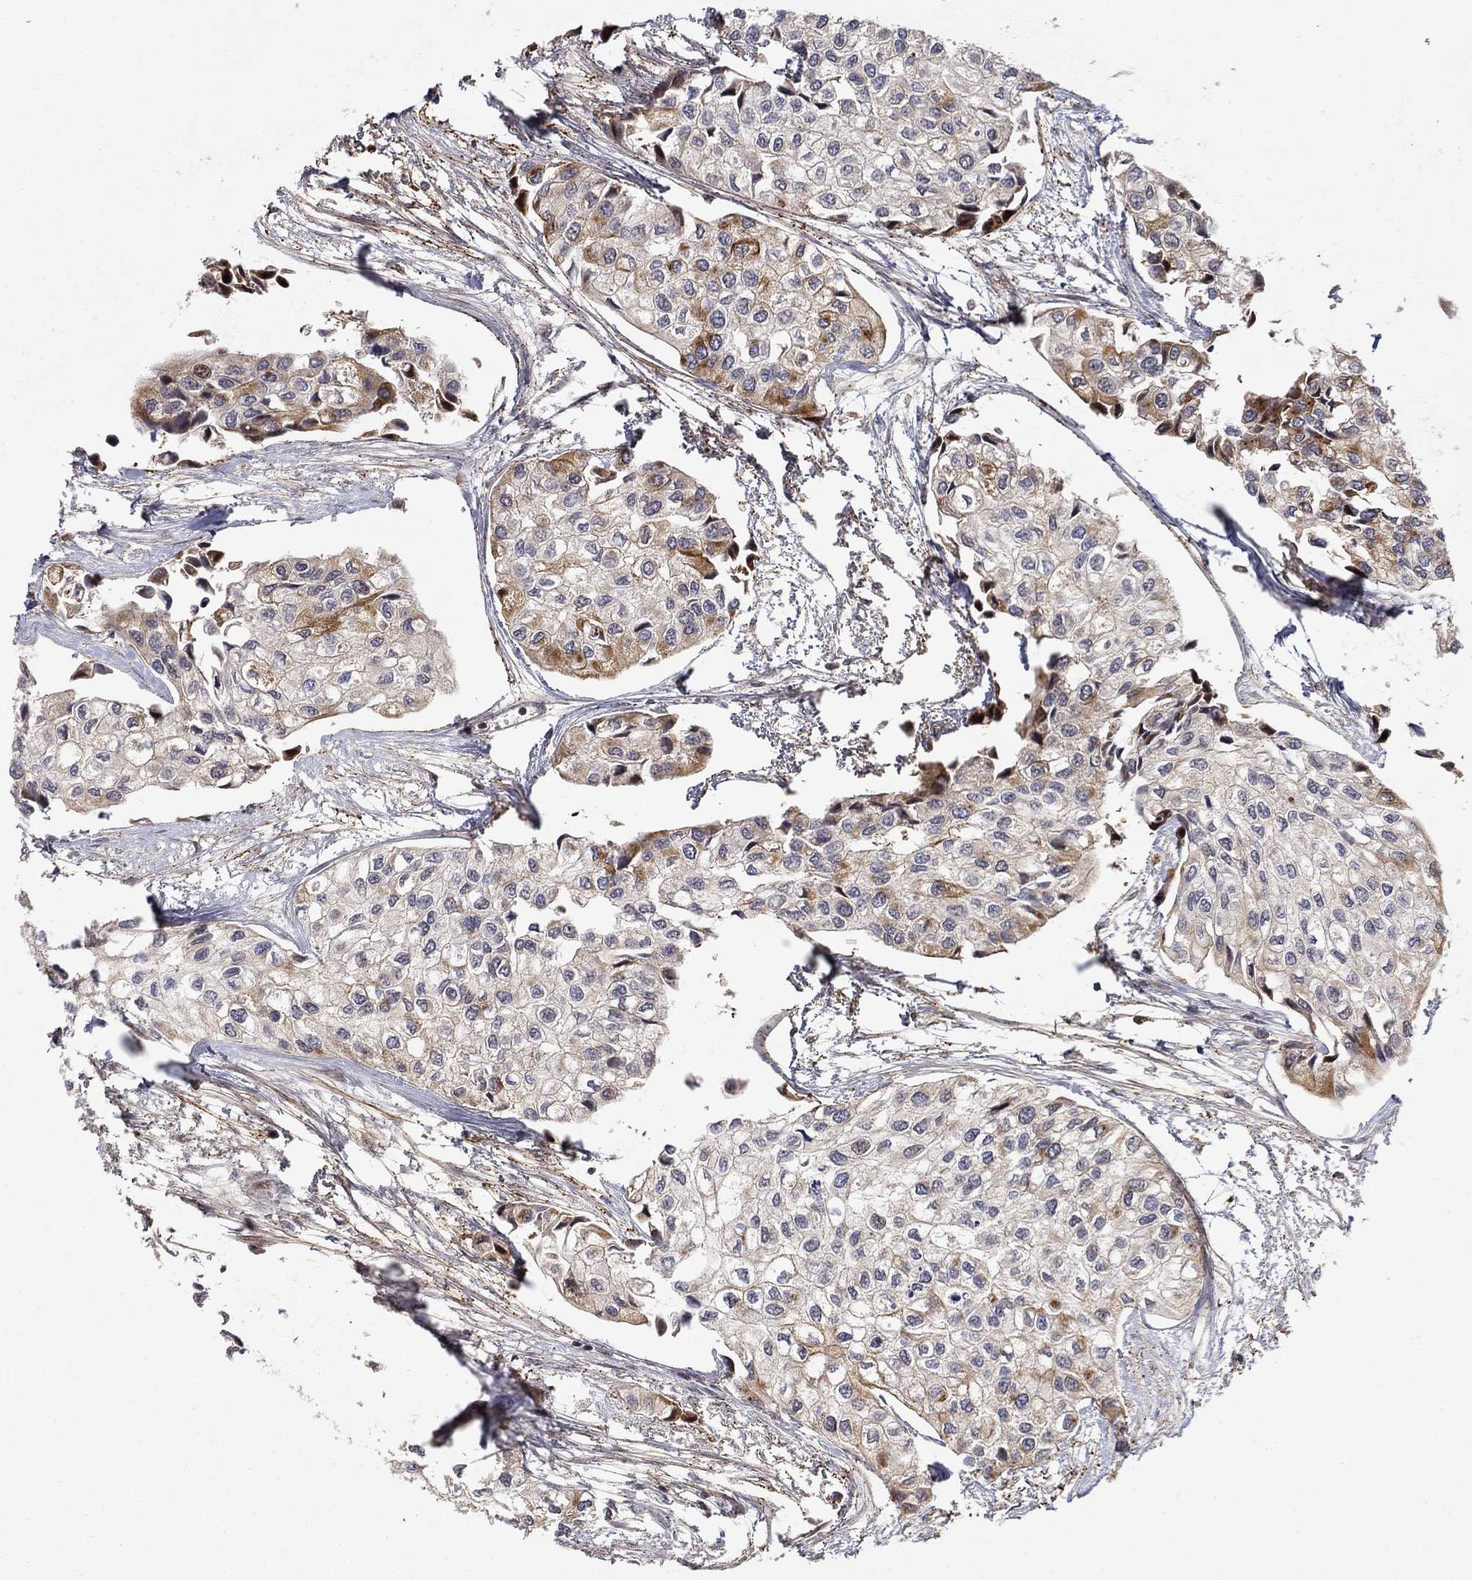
{"staining": {"intensity": "moderate", "quantity": "<25%", "location": "cytoplasmic/membranous"}, "tissue": "urothelial cancer", "cell_type": "Tumor cells", "image_type": "cancer", "snomed": [{"axis": "morphology", "description": "Urothelial carcinoma, High grade"}, {"axis": "topography", "description": "Urinary bladder"}], "caption": "Protein expression analysis of urothelial cancer reveals moderate cytoplasmic/membranous positivity in about <25% of tumor cells.", "gene": "LPCAT4", "patient": {"sex": "male", "age": 73}}